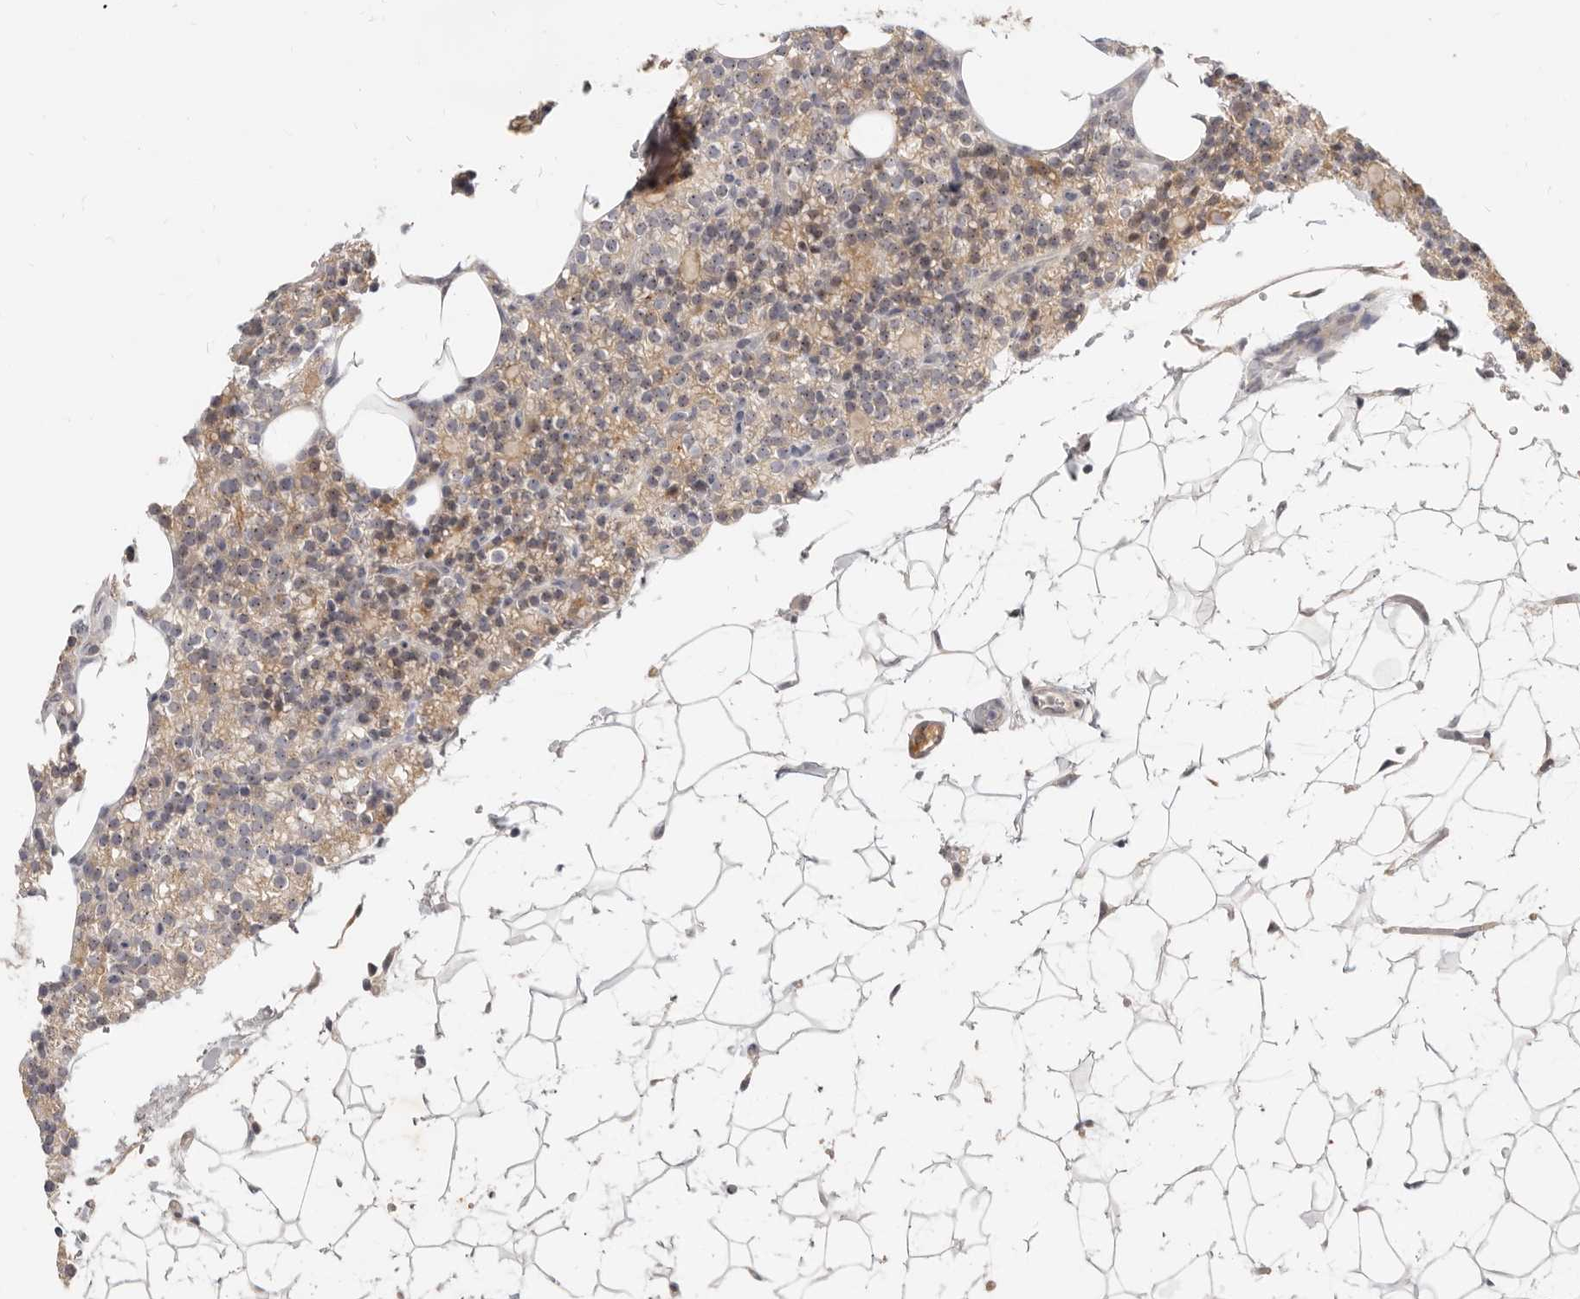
{"staining": {"intensity": "weak", "quantity": ">75%", "location": "cytoplasmic/membranous"}, "tissue": "parathyroid gland", "cell_type": "Glandular cells", "image_type": "normal", "snomed": [{"axis": "morphology", "description": "Normal tissue, NOS"}, {"axis": "topography", "description": "Parathyroid gland"}], "caption": "Immunohistochemistry (IHC) histopathology image of normal parathyroid gland: human parathyroid gland stained using IHC exhibits low levels of weak protein expression localized specifically in the cytoplasmic/membranous of glandular cells, appearing as a cytoplasmic/membranous brown color.", "gene": "MICALL2", "patient": {"sex": "female", "age": 56}}